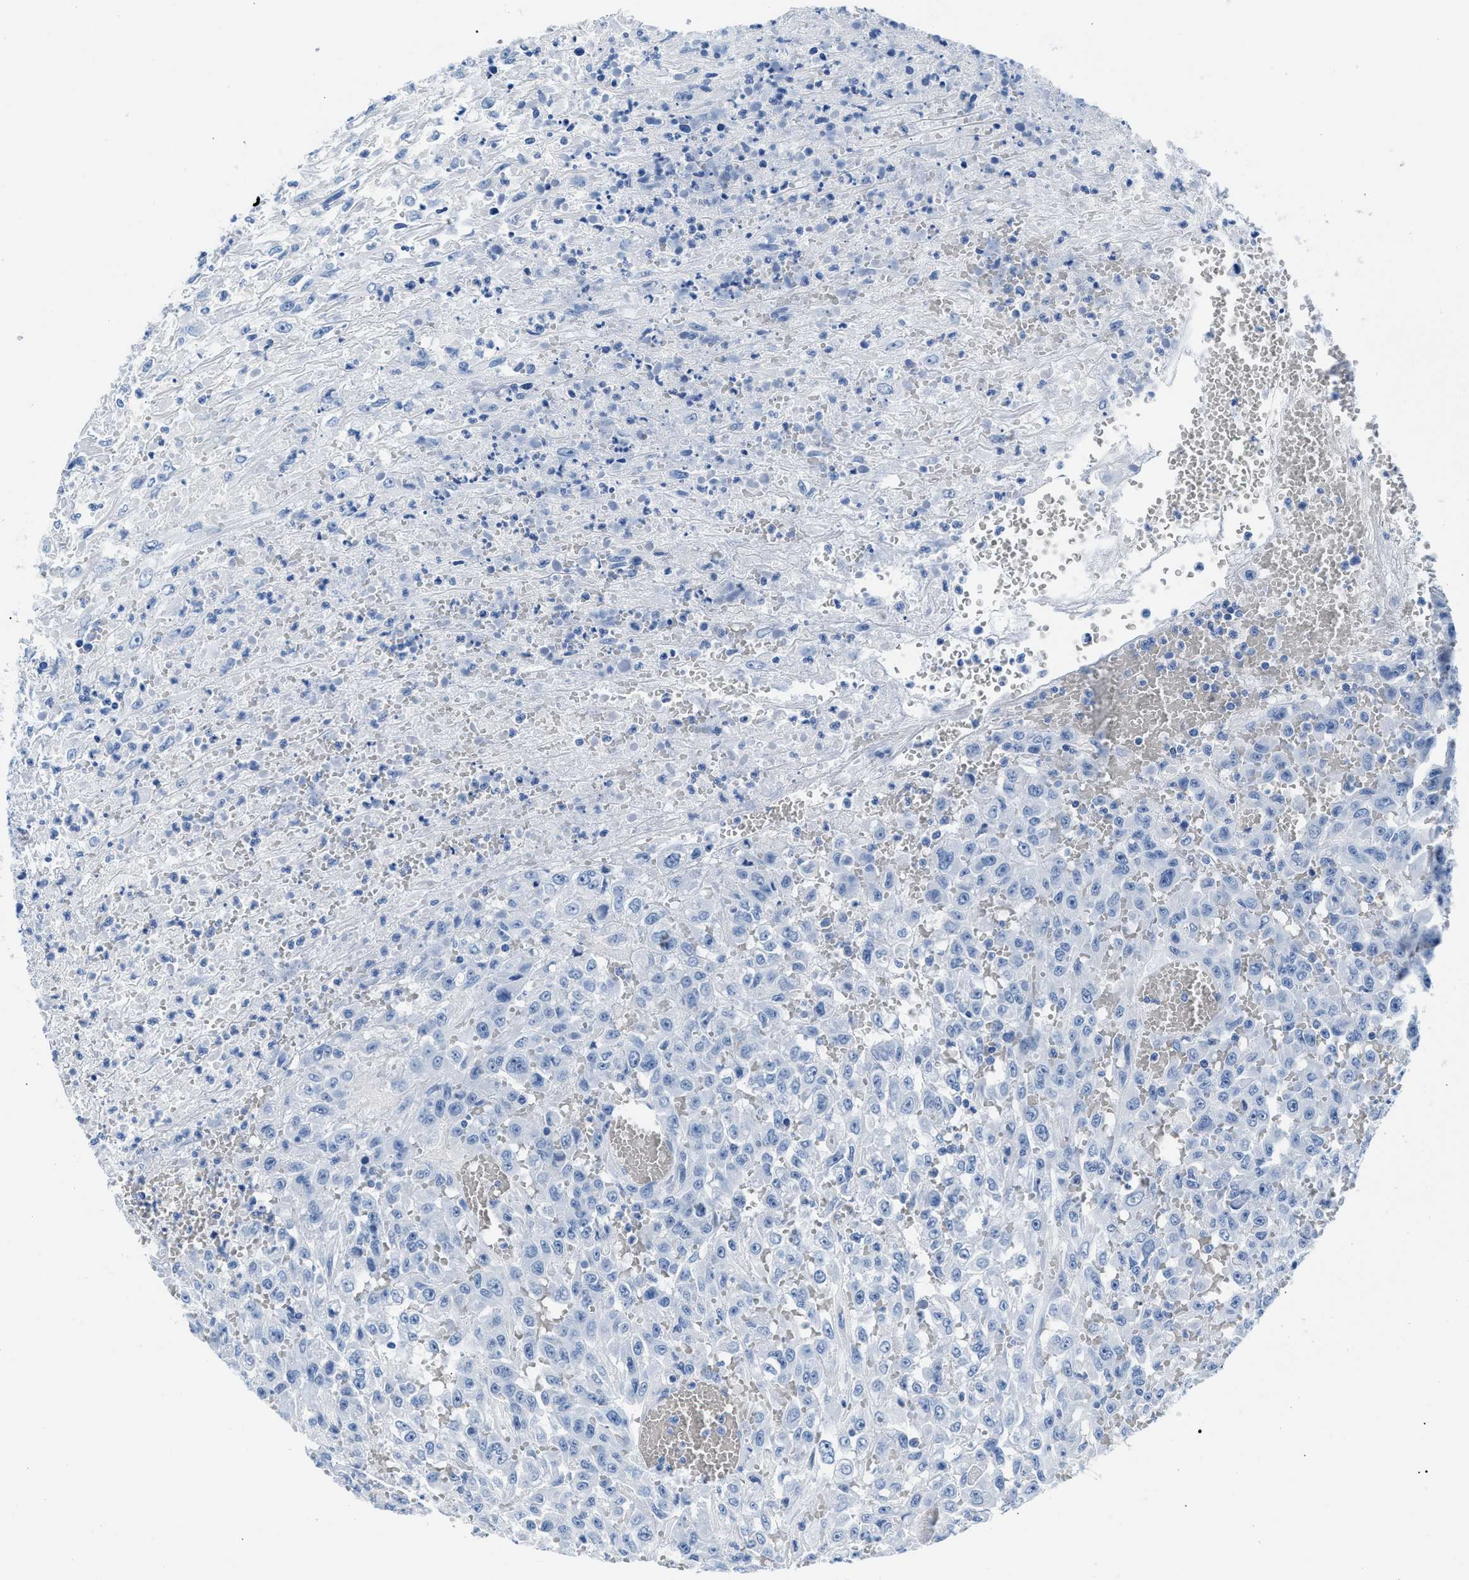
{"staining": {"intensity": "negative", "quantity": "none", "location": "none"}, "tissue": "urothelial cancer", "cell_type": "Tumor cells", "image_type": "cancer", "snomed": [{"axis": "morphology", "description": "Urothelial carcinoma, High grade"}, {"axis": "topography", "description": "Urinary bladder"}], "caption": "Tumor cells show no significant protein positivity in urothelial cancer. The staining is performed using DAB brown chromogen with nuclei counter-stained in using hematoxylin.", "gene": "CPS1", "patient": {"sex": "male", "age": 46}}